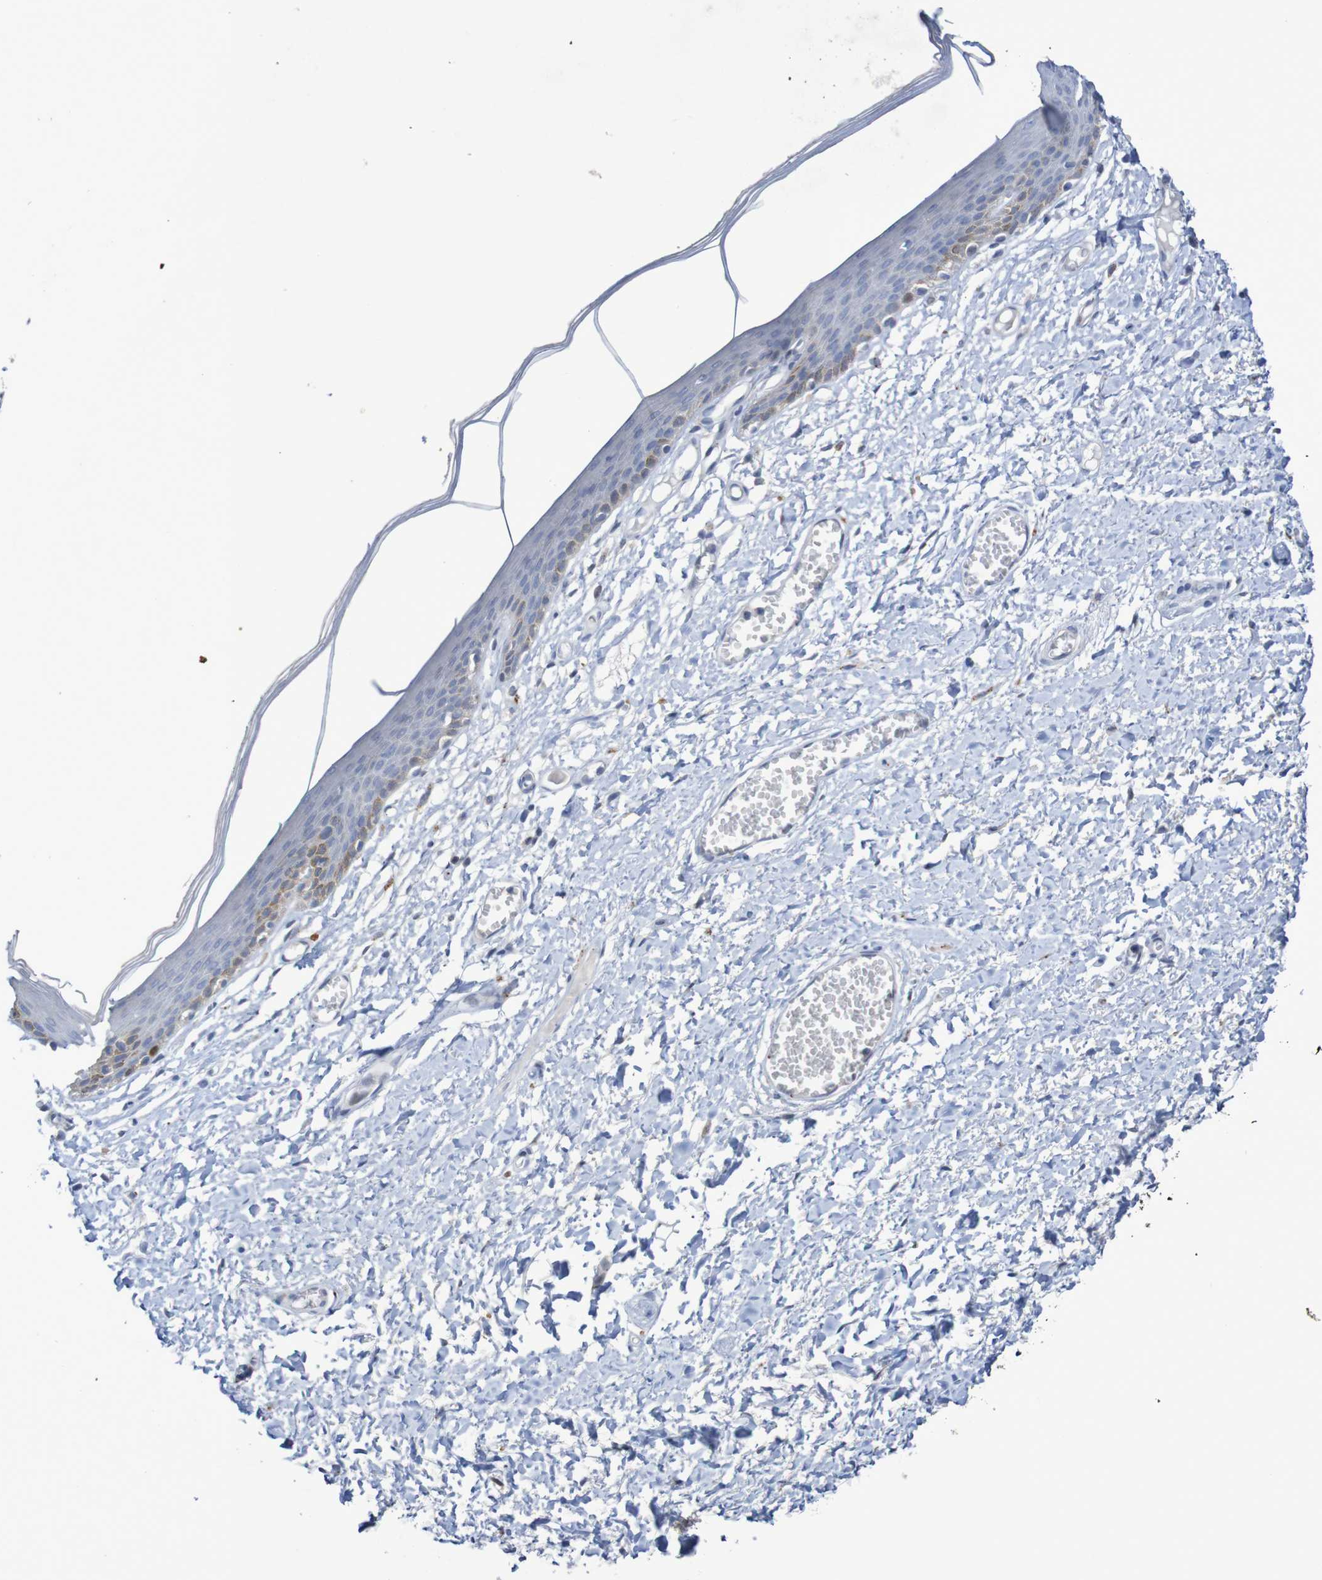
{"staining": {"intensity": "weak", "quantity": "<25%", "location": "cytoplasmic/membranous,nuclear"}, "tissue": "skin", "cell_type": "Epidermal cells", "image_type": "normal", "snomed": [{"axis": "morphology", "description": "Normal tissue, NOS"}, {"axis": "topography", "description": "Vulva"}], "caption": "Epidermal cells are negative for protein expression in benign human skin. (DAB (3,3'-diaminobenzidine) immunohistochemistry visualized using brightfield microscopy, high magnification).", "gene": "FBP1", "patient": {"sex": "female", "age": 54}}